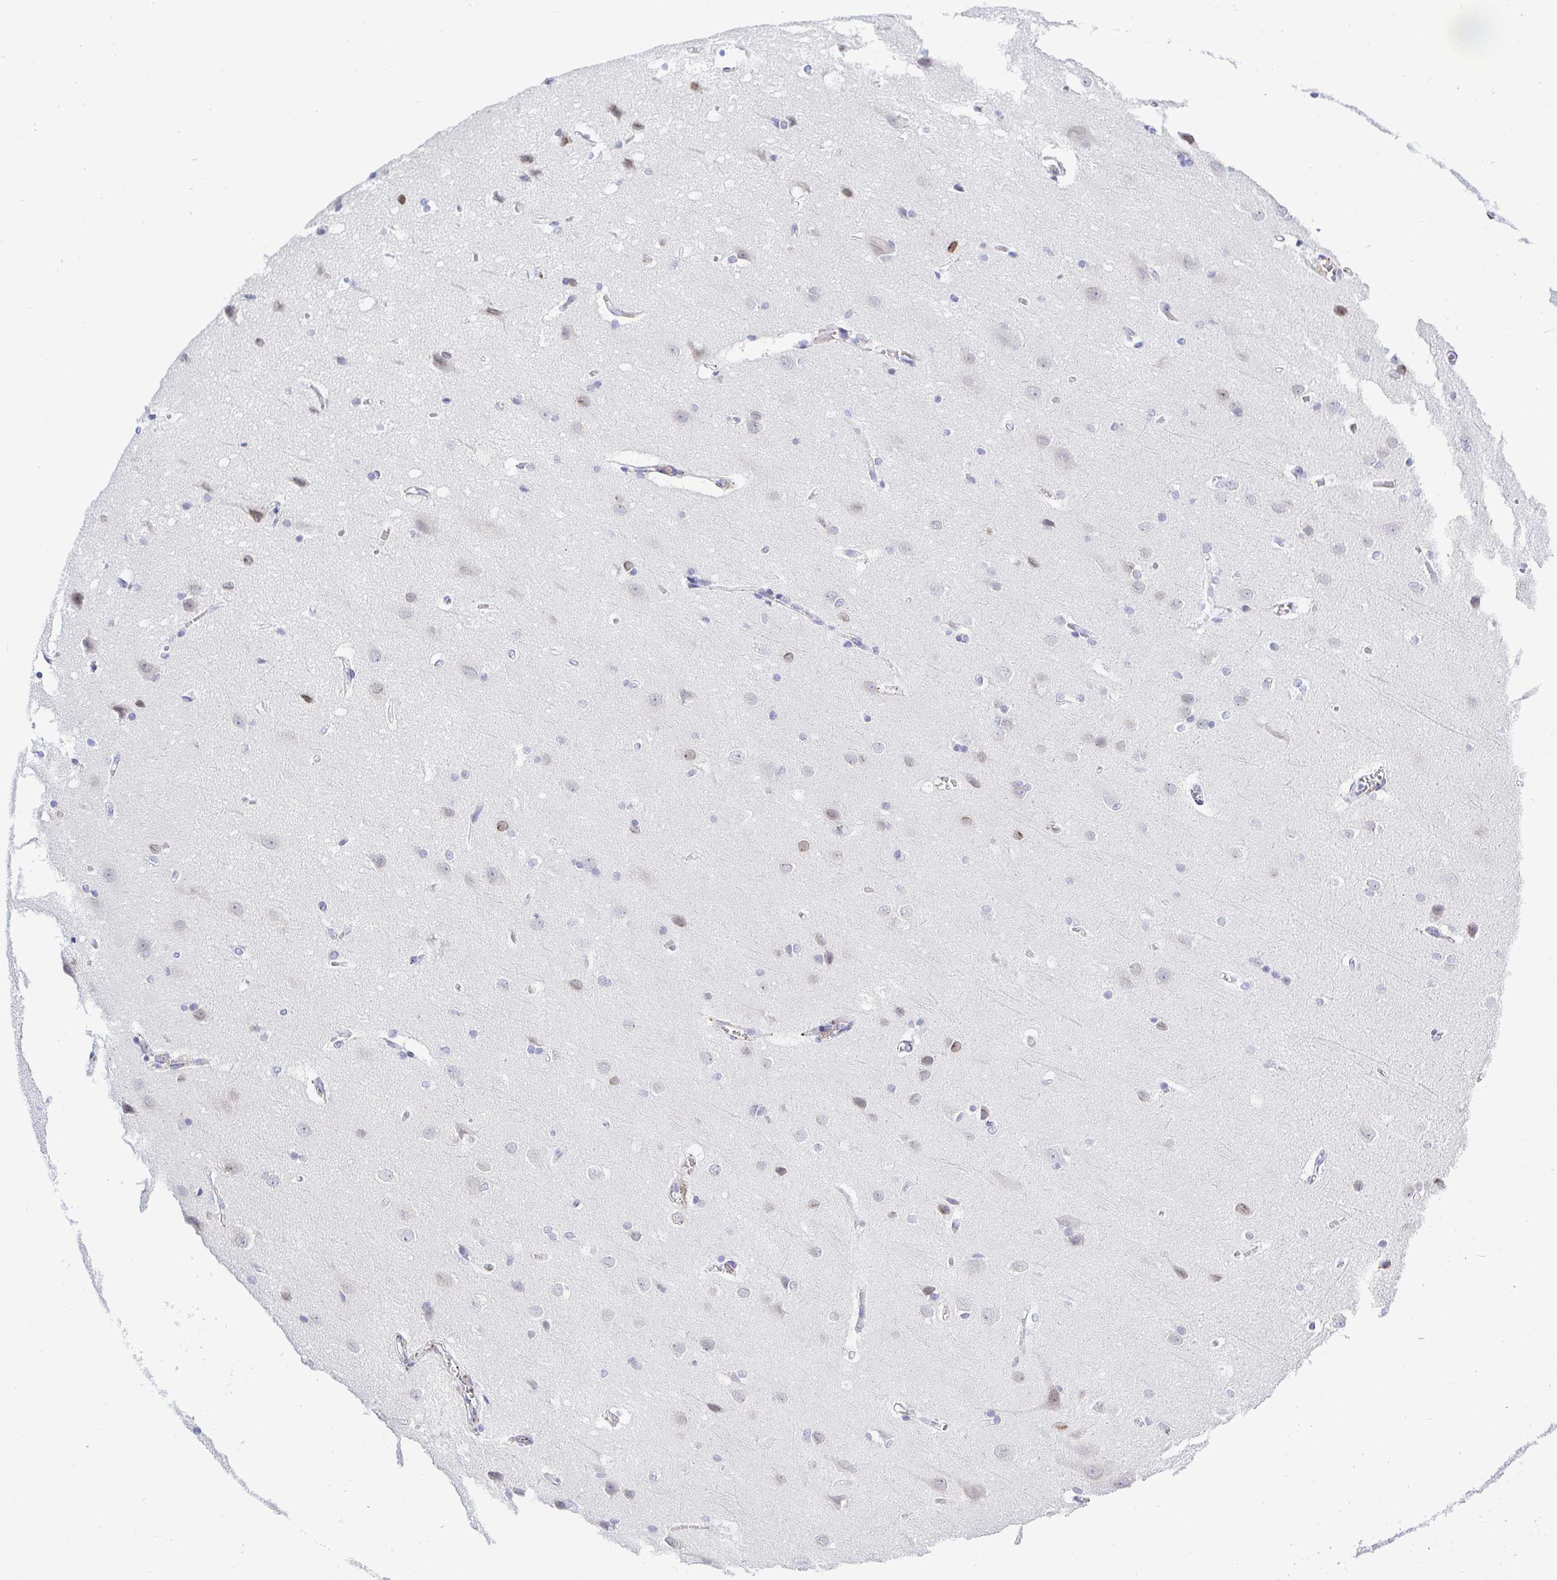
{"staining": {"intensity": "negative", "quantity": "none", "location": "none"}, "tissue": "cerebral cortex", "cell_type": "Endothelial cells", "image_type": "normal", "snomed": [{"axis": "morphology", "description": "Normal tissue, NOS"}, {"axis": "topography", "description": "Cerebral cortex"}], "caption": "Immunohistochemical staining of unremarkable human cerebral cortex displays no significant staining in endothelial cells.", "gene": "SLC25A51", "patient": {"sex": "male", "age": 37}}